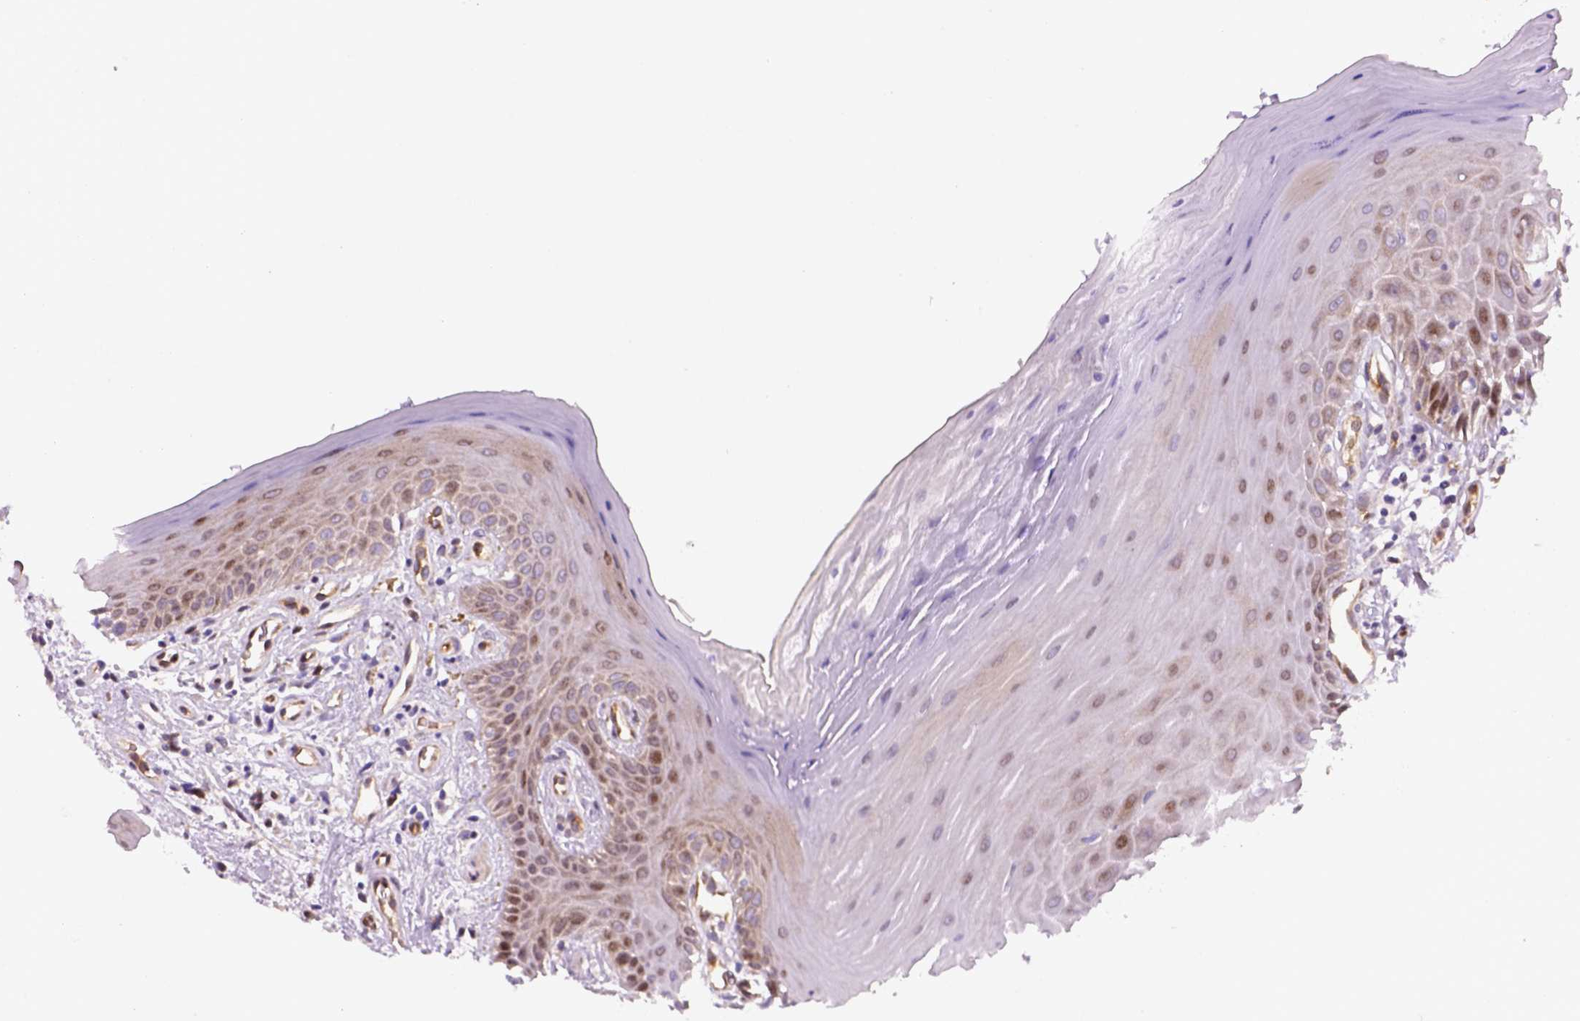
{"staining": {"intensity": "weak", "quantity": "<25%", "location": "nuclear"}, "tissue": "oral mucosa", "cell_type": "Squamous epithelial cells", "image_type": "normal", "snomed": [{"axis": "morphology", "description": "Normal tissue, NOS"}, {"axis": "morphology", "description": "Normal morphology"}, {"axis": "topography", "description": "Oral tissue"}], "caption": "The micrograph reveals no staining of squamous epithelial cells in benign oral mucosa.", "gene": "VSTM5", "patient": {"sex": "female", "age": 76}}